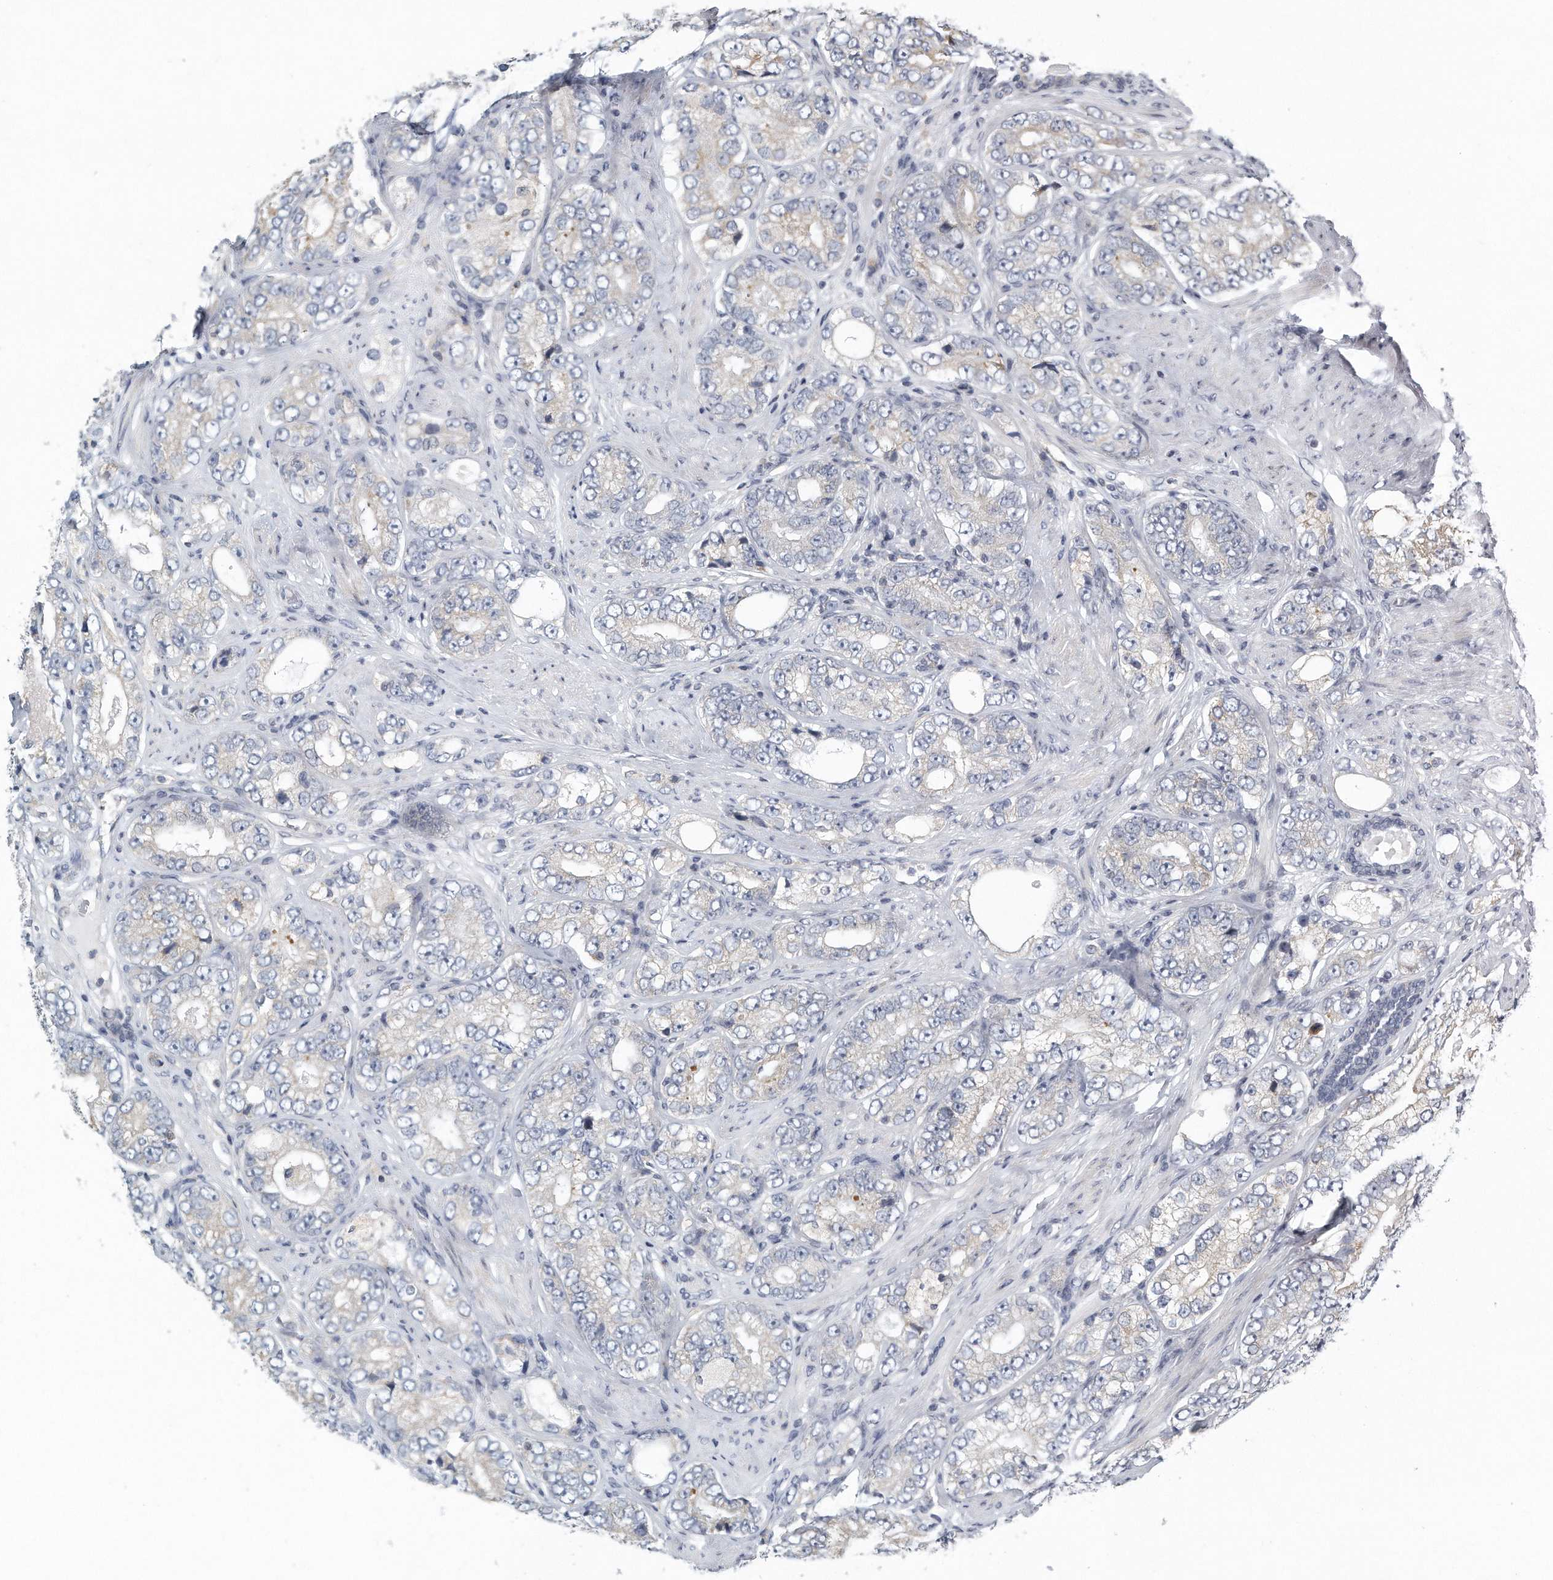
{"staining": {"intensity": "weak", "quantity": "25%-75%", "location": "cytoplasmic/membranous"}, "tissue": "prostate cancer", "cell_type": "Tumor cells", "image_type": "cancer", "snomed": [{"axis": "morphology", "description": "Adenocarcinoma, High grade"}, {"axis": "topography", "description": "Prostate"}], "caption": "Human prostate adenocarcinoma (high-grade) stained with a brown dye demonstrates weak cytoplasmic/membranous positive positivity in approximately 25%-75% of tumor cells.", "gene": "VLDLR", "patient": {"sex": "male", "age": 56}}